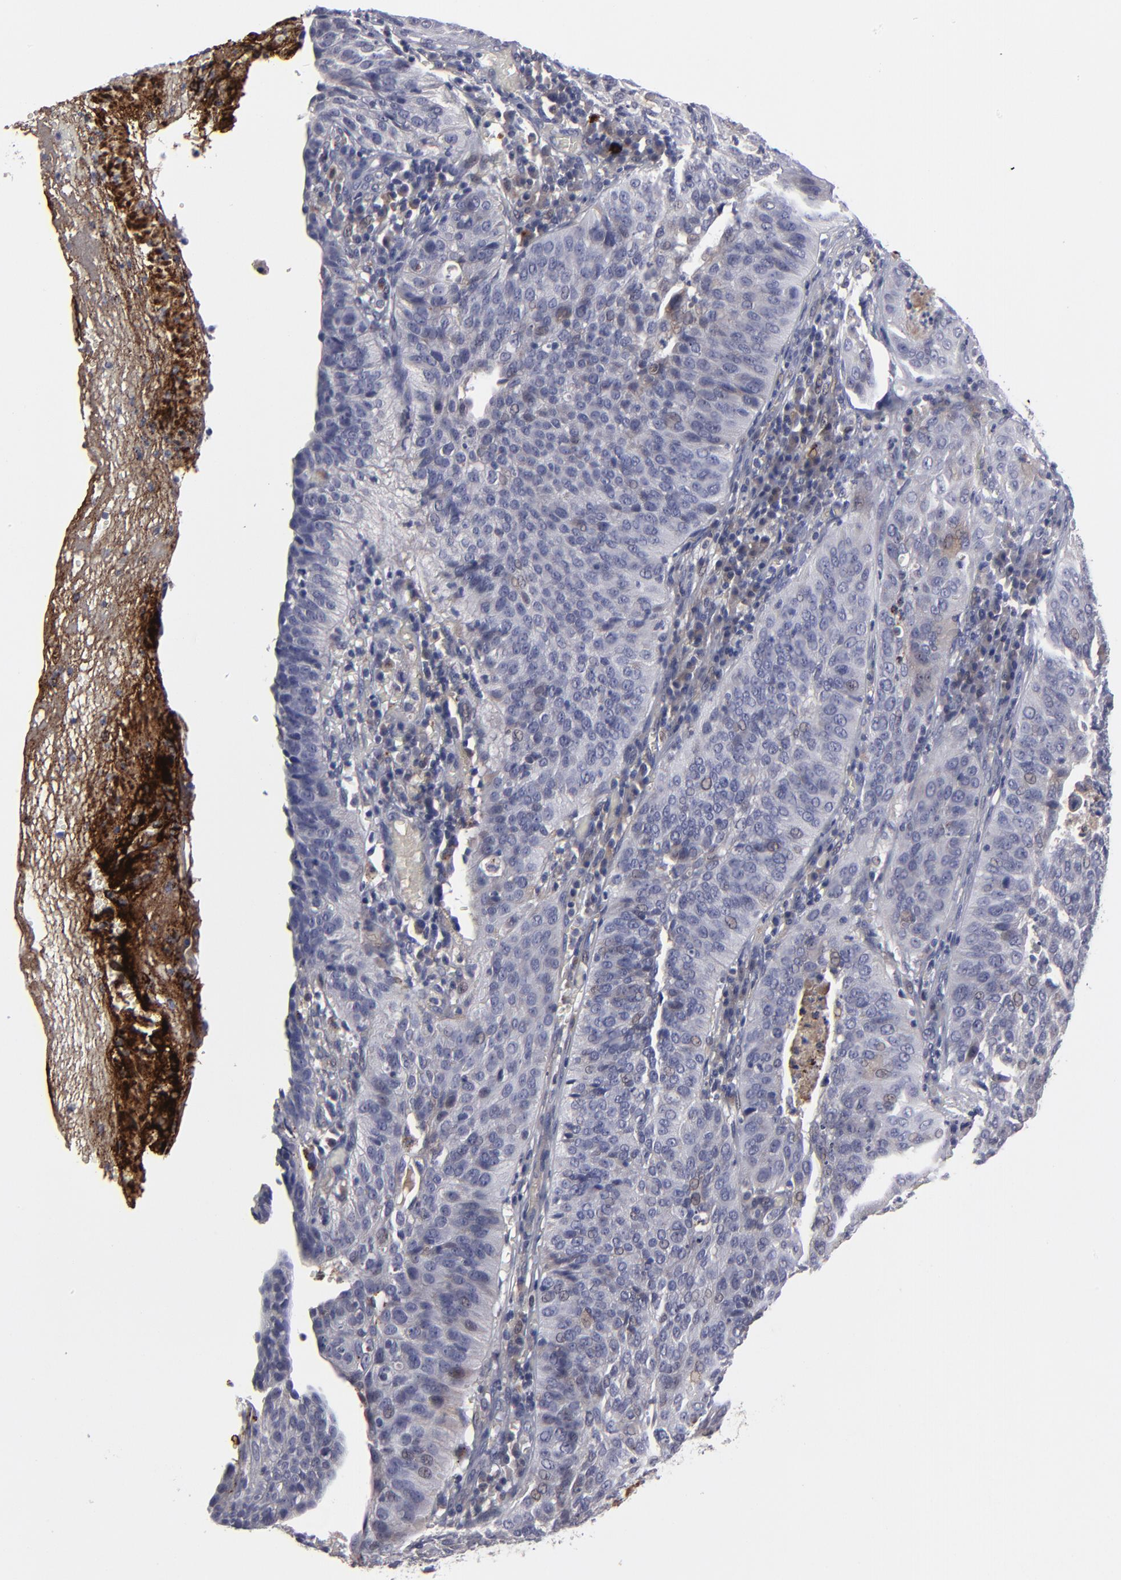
{"staining": {"intensity": "negative", "quantity": "none", "location": "none"}, "tissue": "cervical cancer", "cell_type": "Tumor cells", "image_type": "cancer", "snomed": [{"axis": "morphology", "description": "Squamous cell carcinoma, NOS"}, {"axis": "topography", "description": "Cervix"}], "caption": "This is a photomicrograph of immunohistochemistry (IHC) staining of squamous cell carcinoma (cervical), which shows no staining in tumor cells.", "gene": "GPM6B", "patient": {"sex": "female", "age": 39}}